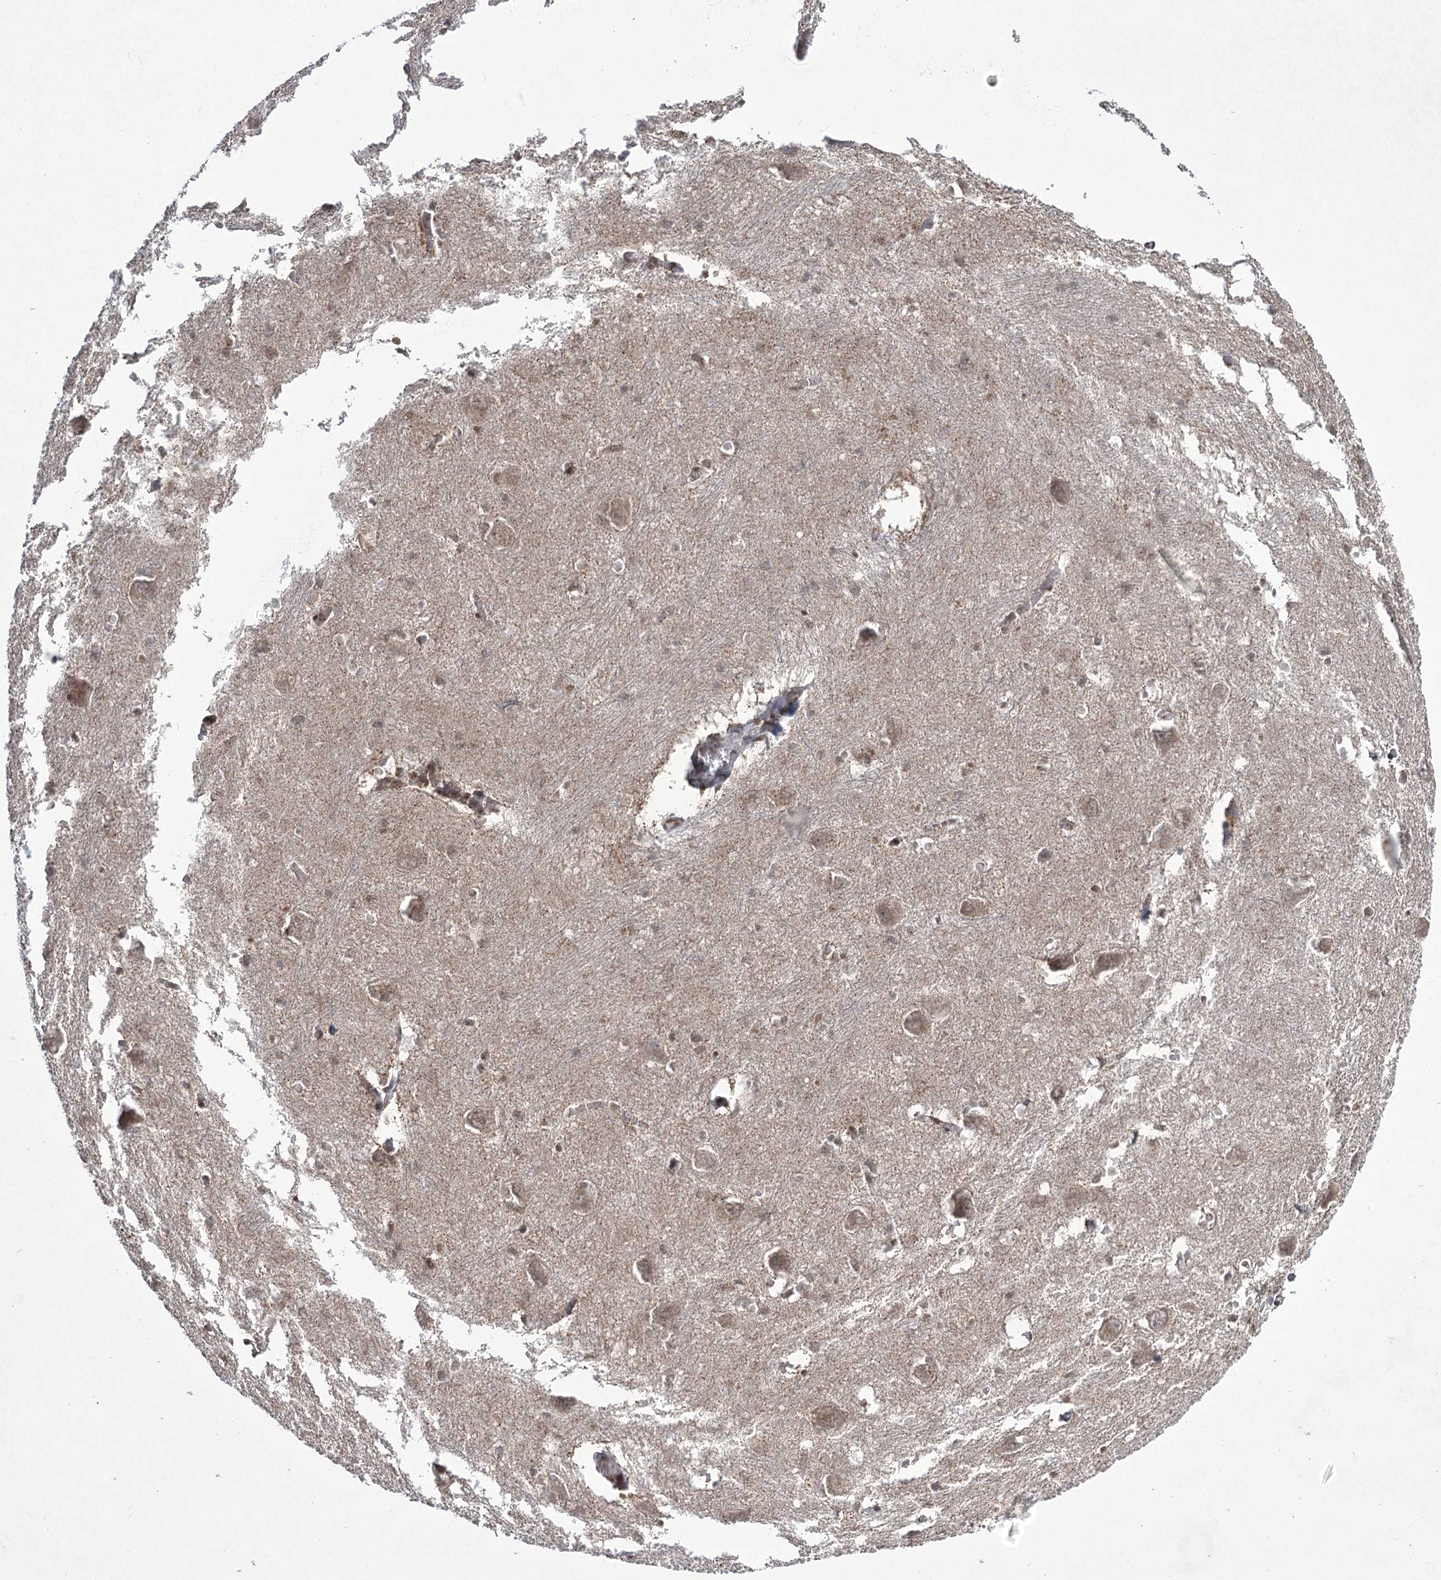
{"staining": {"intensity": "moderate", "quantity": "<25%", "location": "nuclear"}, "tissue": "caudate", "cell_type": "Glial cells", "image_type": "normal", "snomed": [{"axis": "morphology", "description": "Normal tissue, NOS"}, {"axis": "topography", "description": "Lateral ventricle wall"}], "caption": "Brown immunohistochemical staining in benign human caudate demonstrates moderate nuclear positivity in approximately <25% of glial cells. Immunohistochemistry stains the protein of interest in brown and the nuclei are stained blue.", "gene": "ZCCHC8", "patient": {"sex": "male", "age": 37}}